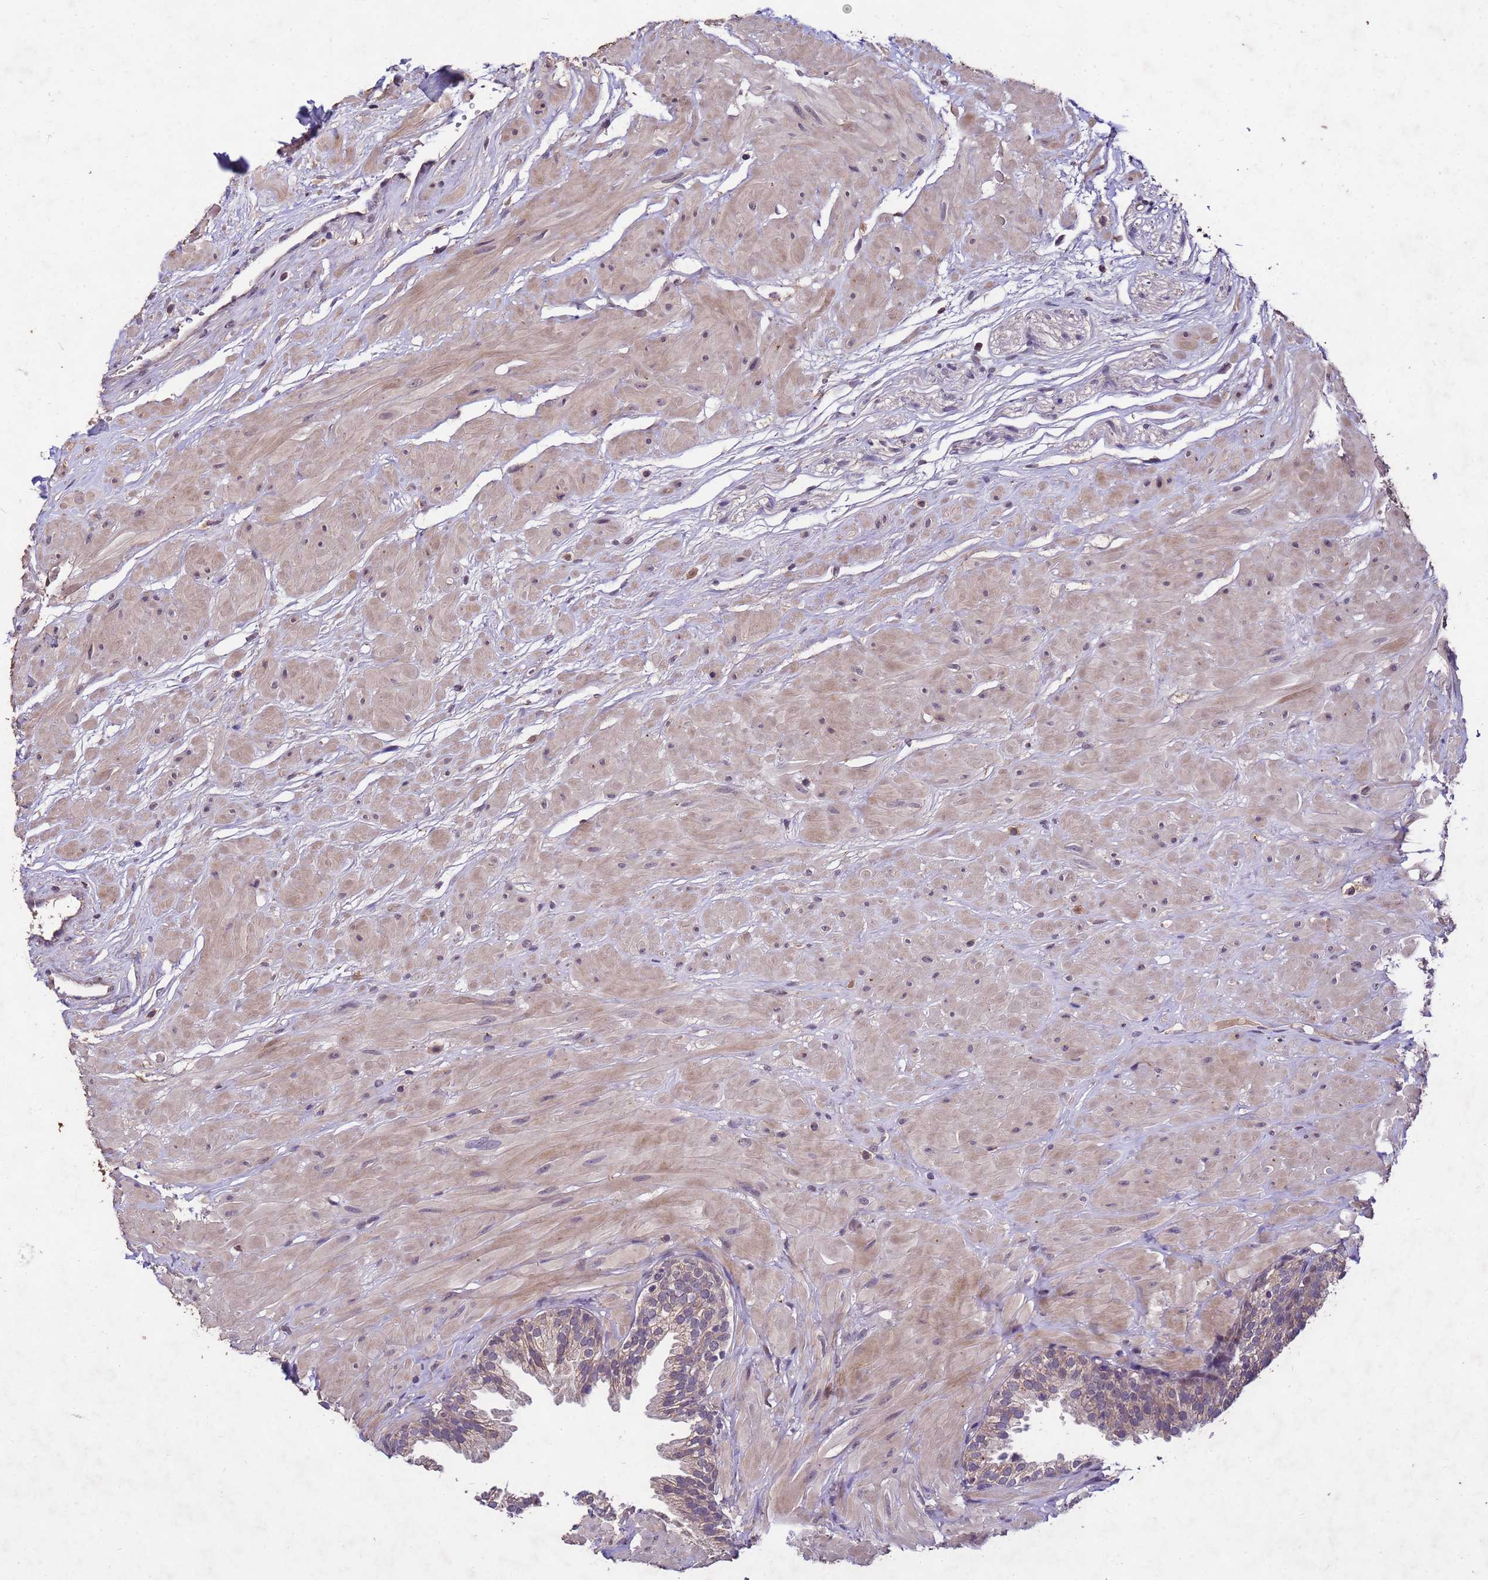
{"staining": {"intensity": "weak", "quantity": "25%-75%", "location": "cytoplasmic/membranous"}, "tissue": "prostate", "cell_type": "Glandular cells", "image_type": "normal", "snomed": [{"axis": "morphology", "description": "Normal tissue, NOS"}, {"axis": "topography", "description": "Prostate"}, {"axis": "topography", "description": "Peripheral nerve tissue"}], "caption": "Brown immunohistochemical staining in unremarkable human prostate shows weak cytoplasmic/membranous positivity in approximately 25%-75% of glandular cells.", "gene": "TOR4A", "patient": {"sex": "male", "age": 55}}